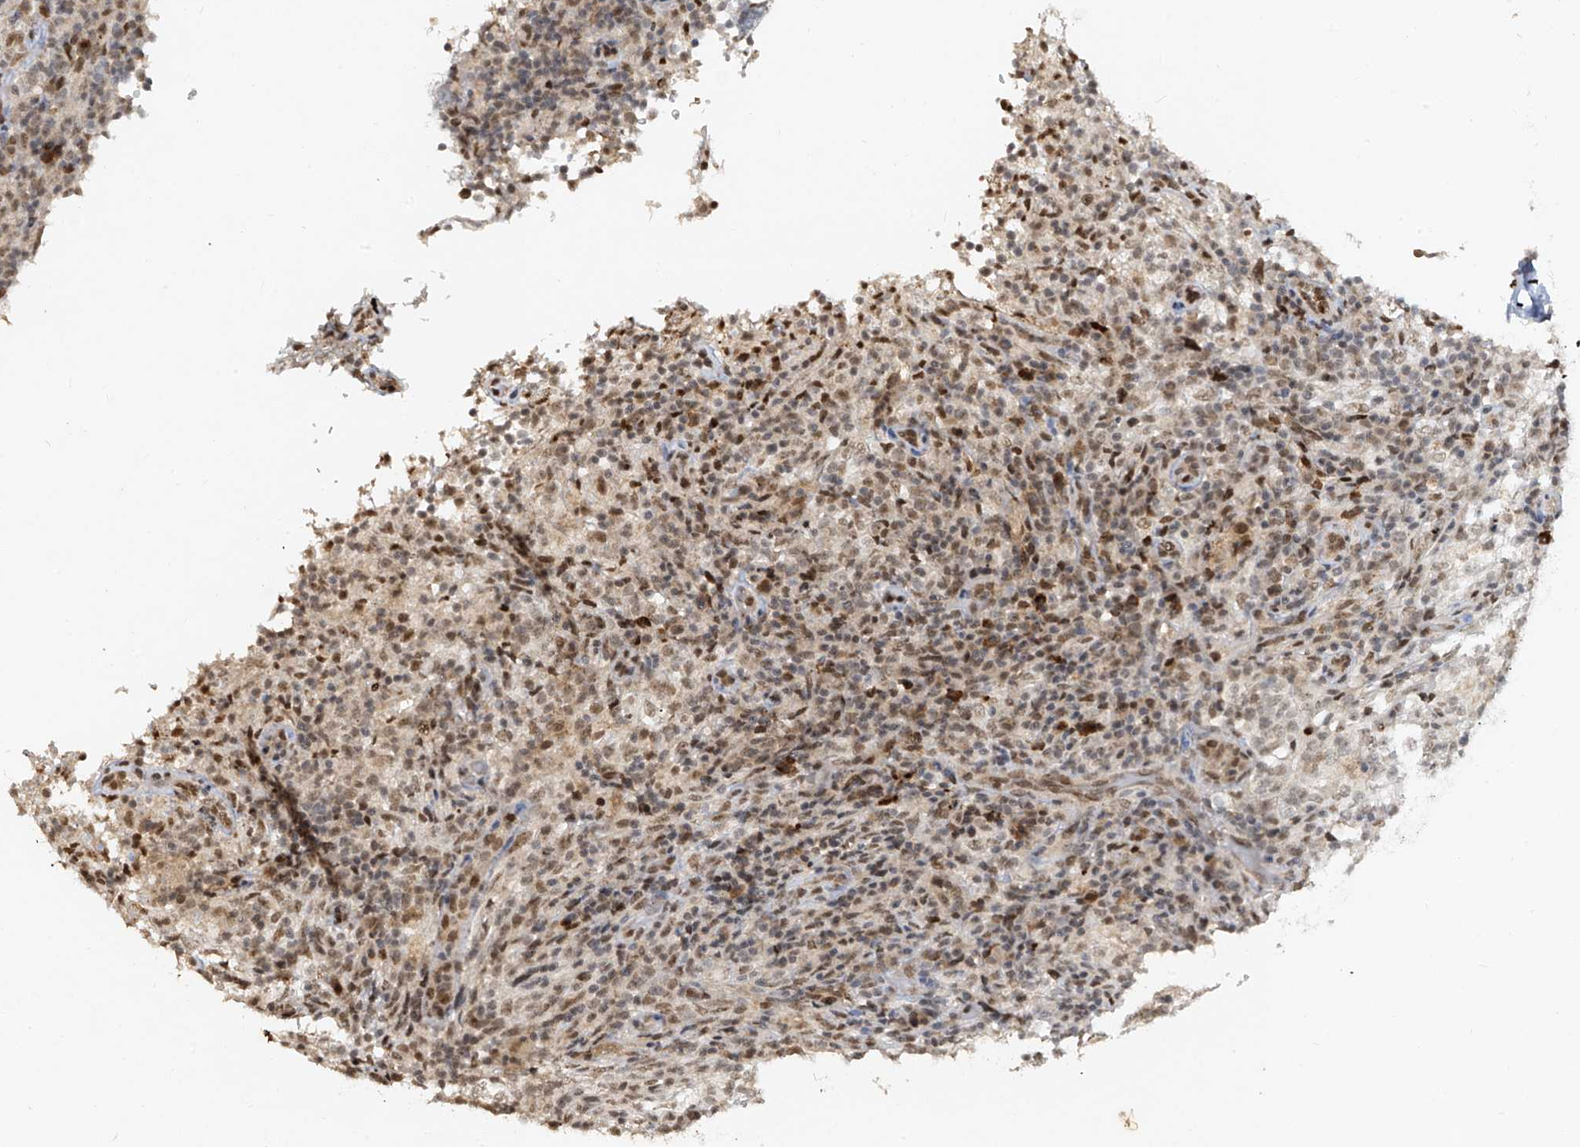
{"staining": {"intensity": "moderate", "quantity": ">75%", "location": "nuclear"}, "tissue": "lymphoma", "cell_type": "Tumor cells", "image_type": "cancer", "snomed": [{"axis": "morphology", "description": "Malignant lymphoma, non-Hodgkin's type, High grade"}, {"axis": "topography", "description": "Lymph node"}], "caption": "Immunohistochemistry (IHC) (DAB (3,3'-diaminobenzidine)) staining of lymphoma displays moderate nuclear protein positivity in approximately >75% of tumor cells.", "gene": "ATRIP", "patient": {"sex": "female", "age": 76}}